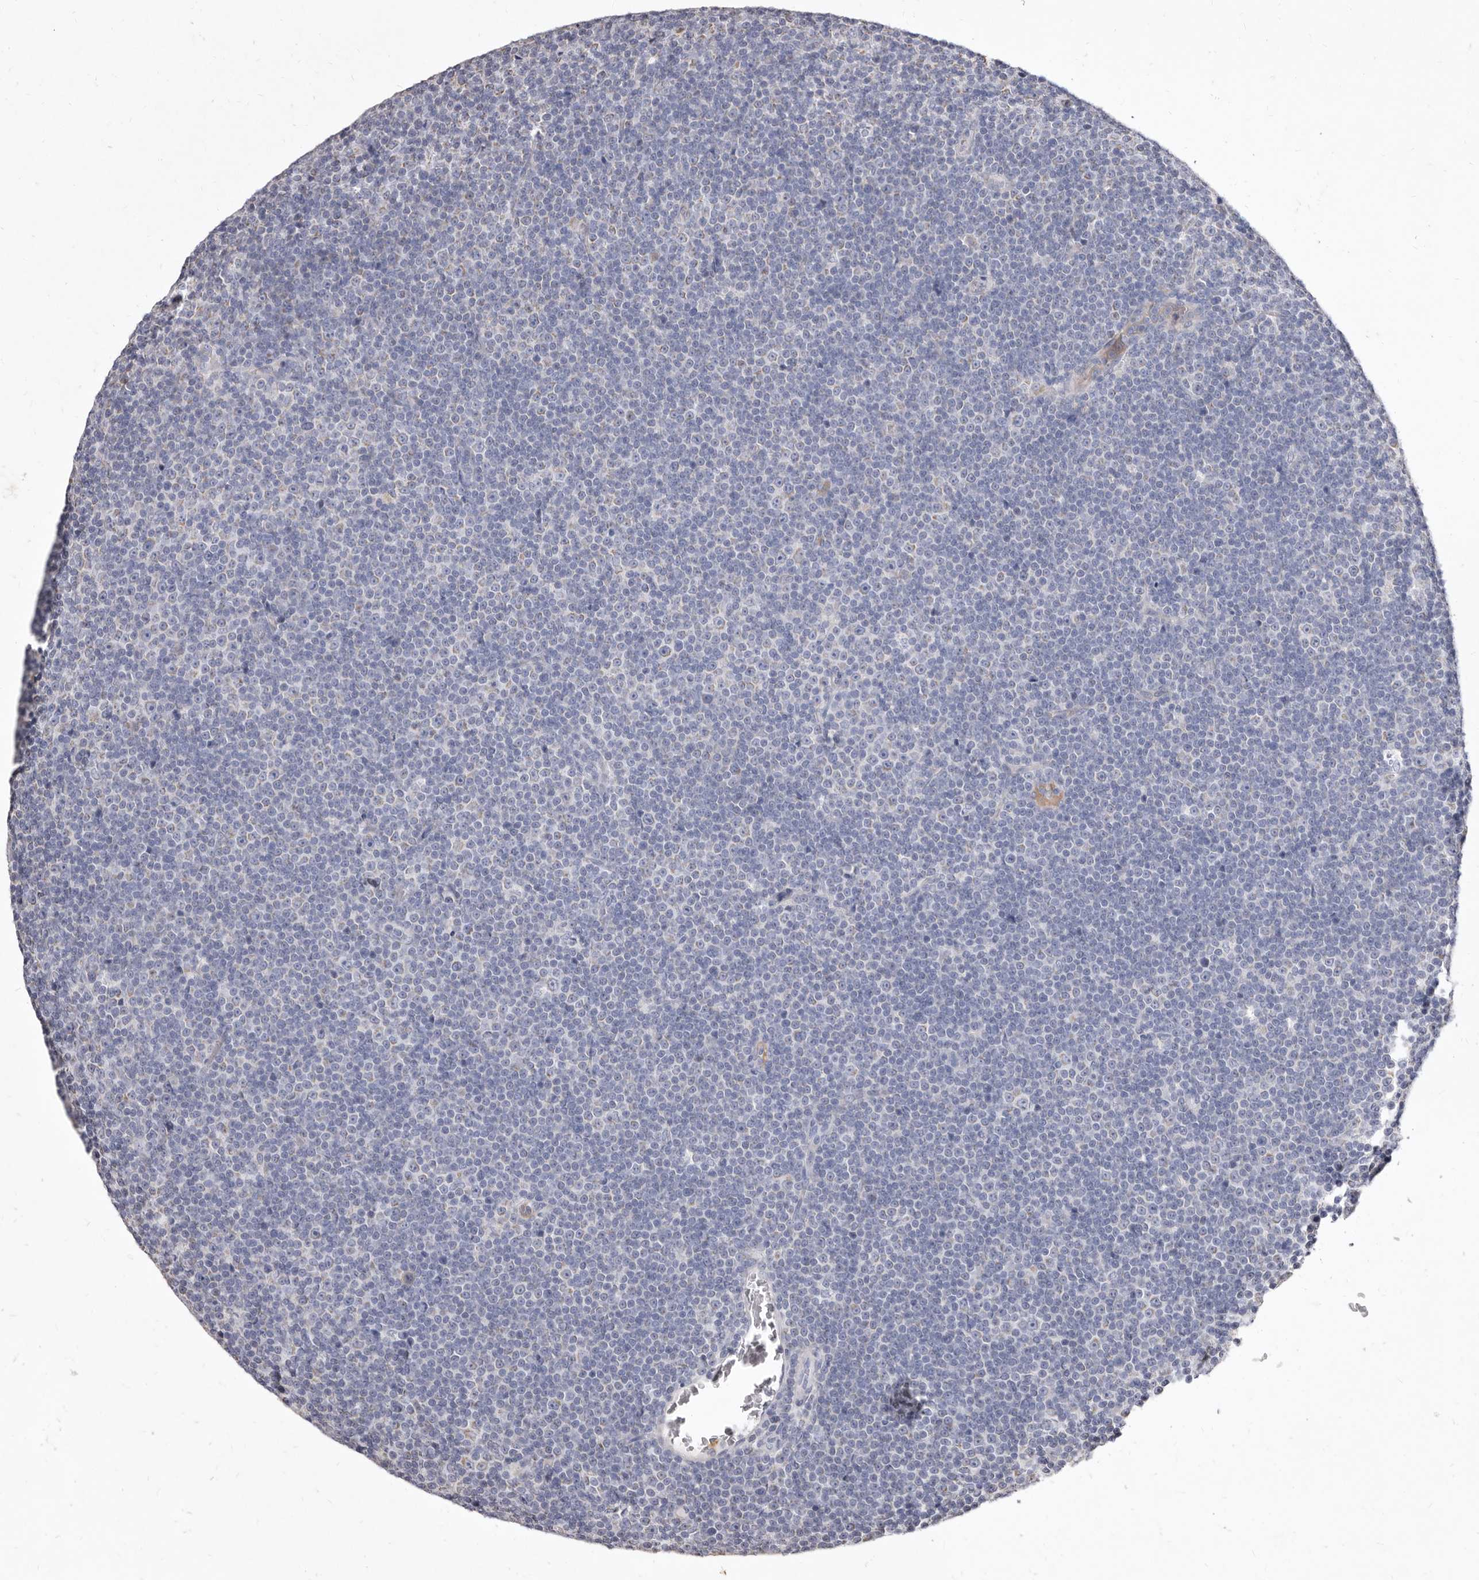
{"staining": {"intensity": "negative", "quantity": "none", "location": "none"}, "tissue": "lymphoma", "cell_type": "Tumor cells", "image_type": "cancer", "snomed": [{"axis": "morphology", "description": "Malignant lymphoma, non-Hodgkin's type, Low grade"}, {"axis": "topography", "description": "Lymph node"}], "caption": "Immunohistochemistry (IHC) micrograph of malignant lymphoma, non-Hodgkin's type (low-grade) stained for a protein (brown), which exhibits no staining in tumor cells. (Stains: DAB IHC with hematoxylin counter stain, Microscopy: brightfield microscopy at high magnification).", "gene": "CYP2E1", "patient": {"sex": "female", "age": 67}}